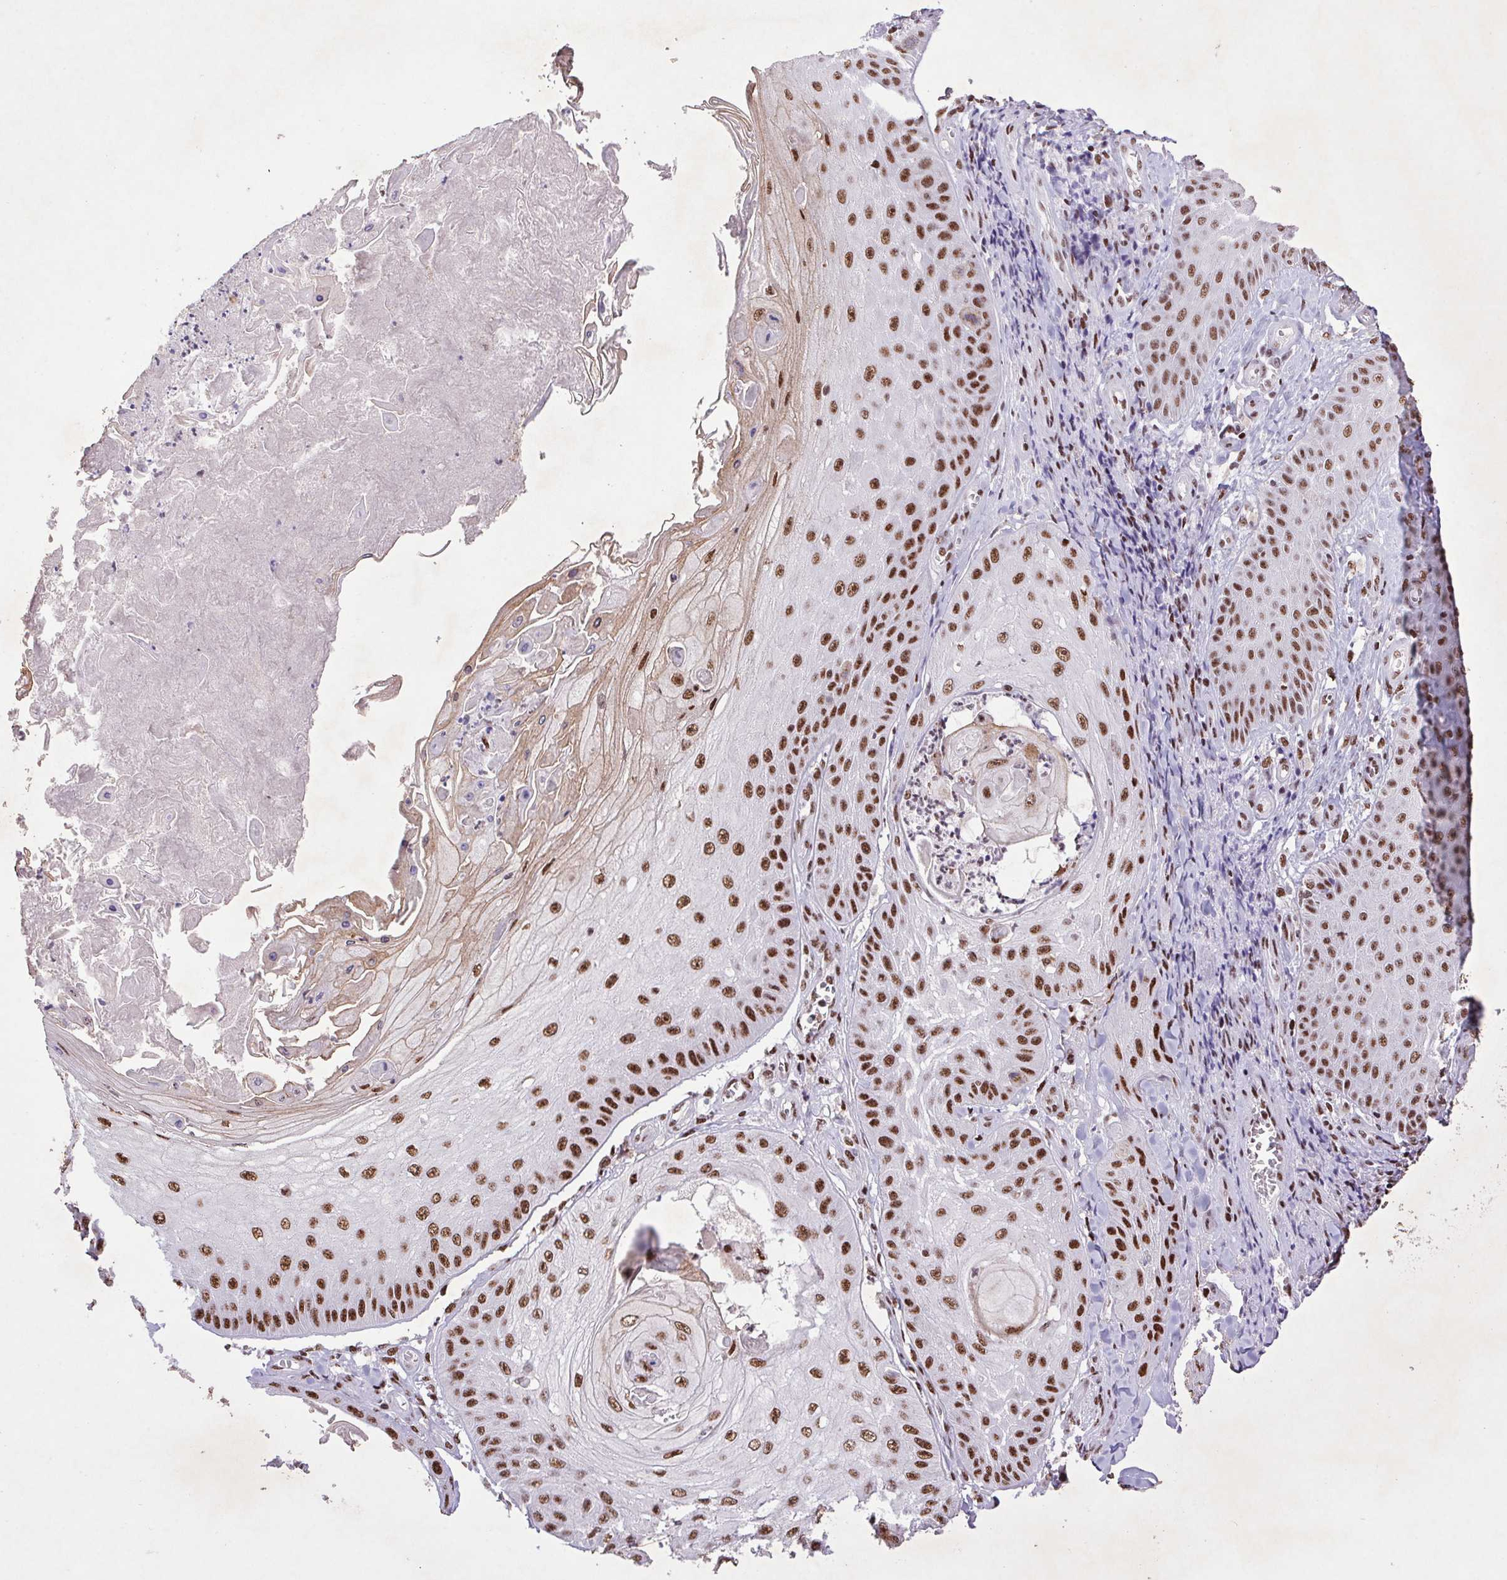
{"staining": {"intensity": "strong", "quantity": ">75%", "location": "nuclear"}, "tissue": "skin cancer", "cell_type": "Tumor cells", "image_type": "cancer", "snomed": [{"axis": "morphology", "description": "Squamous cell carcinoma, NOS"}, {"axis": "topography", "description": "Skin"}], "caption": "Strong nuclear positivity is appreciated in about >75% of tumor cells in skin cancer (squamous cell carcinoma). The protein is shown in brown color, while the nuclei are stained blue.", "gene": "LDLRAD4", "patient": {"sex": "male", "age": 70}}